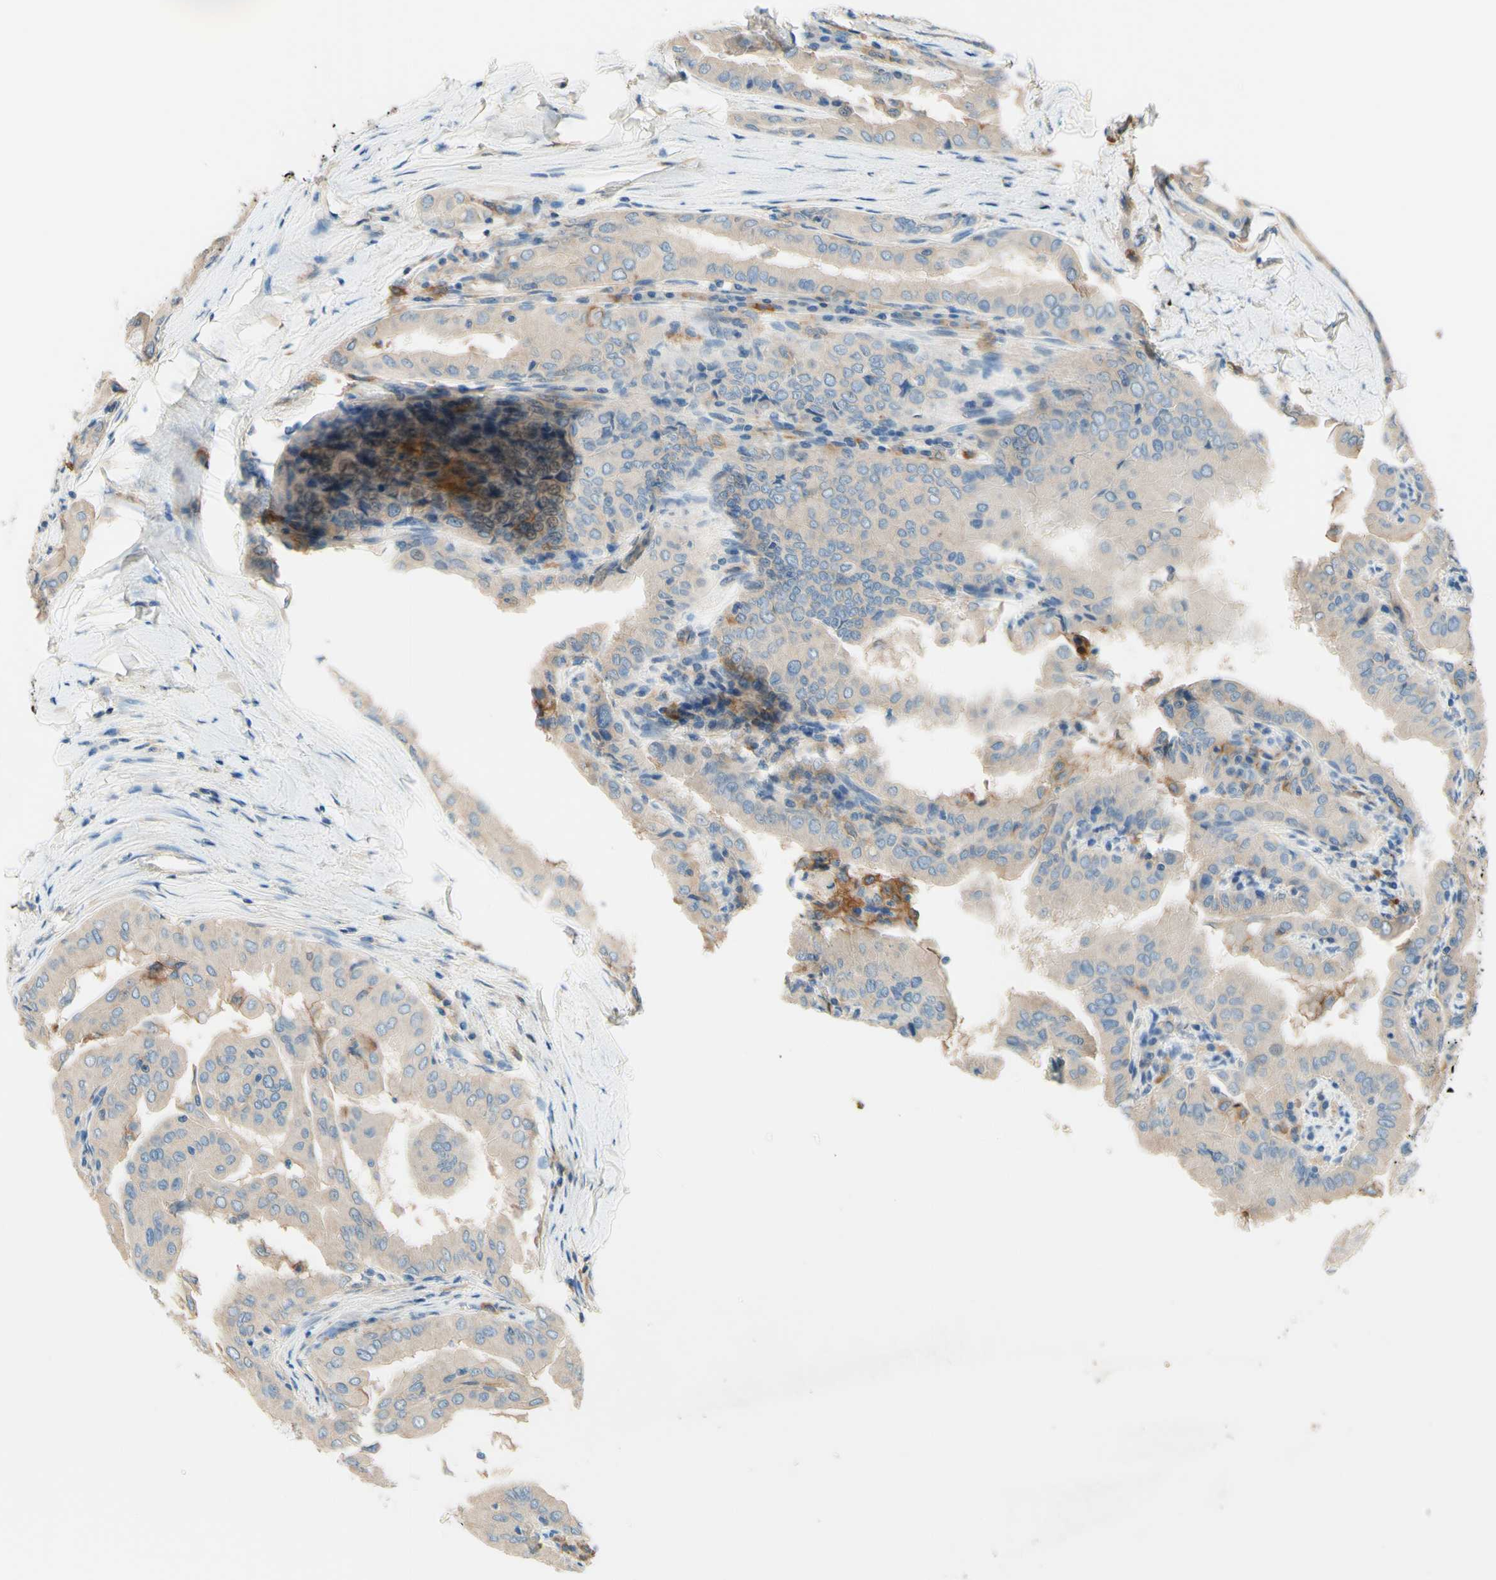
{"staining": {"intensity": "weak", "quantity": ">75%", "location": "cytoplasmic/membranous"}, "tissue": "thyroid cancer", "cell_type": "Tumor cells", "image_type": "cancer", "snomed": [{"axis": "morphology", "description": "Papillary adenocarcinoma, NOS"}, {"axis": "topography", "description": "Thyroid gland"}], "caption": "This image shows thyroid cancer (papillary adenocarcinoma) stained with immunohistochemistry to label a protein in brown. The cytoplasmic/membranous of tumor cells show weak positivity for the protein. Nuclei are counter-stained blue.", "gene": "SIGLEC9", "patient": {"sex": "male", "age": 33}}